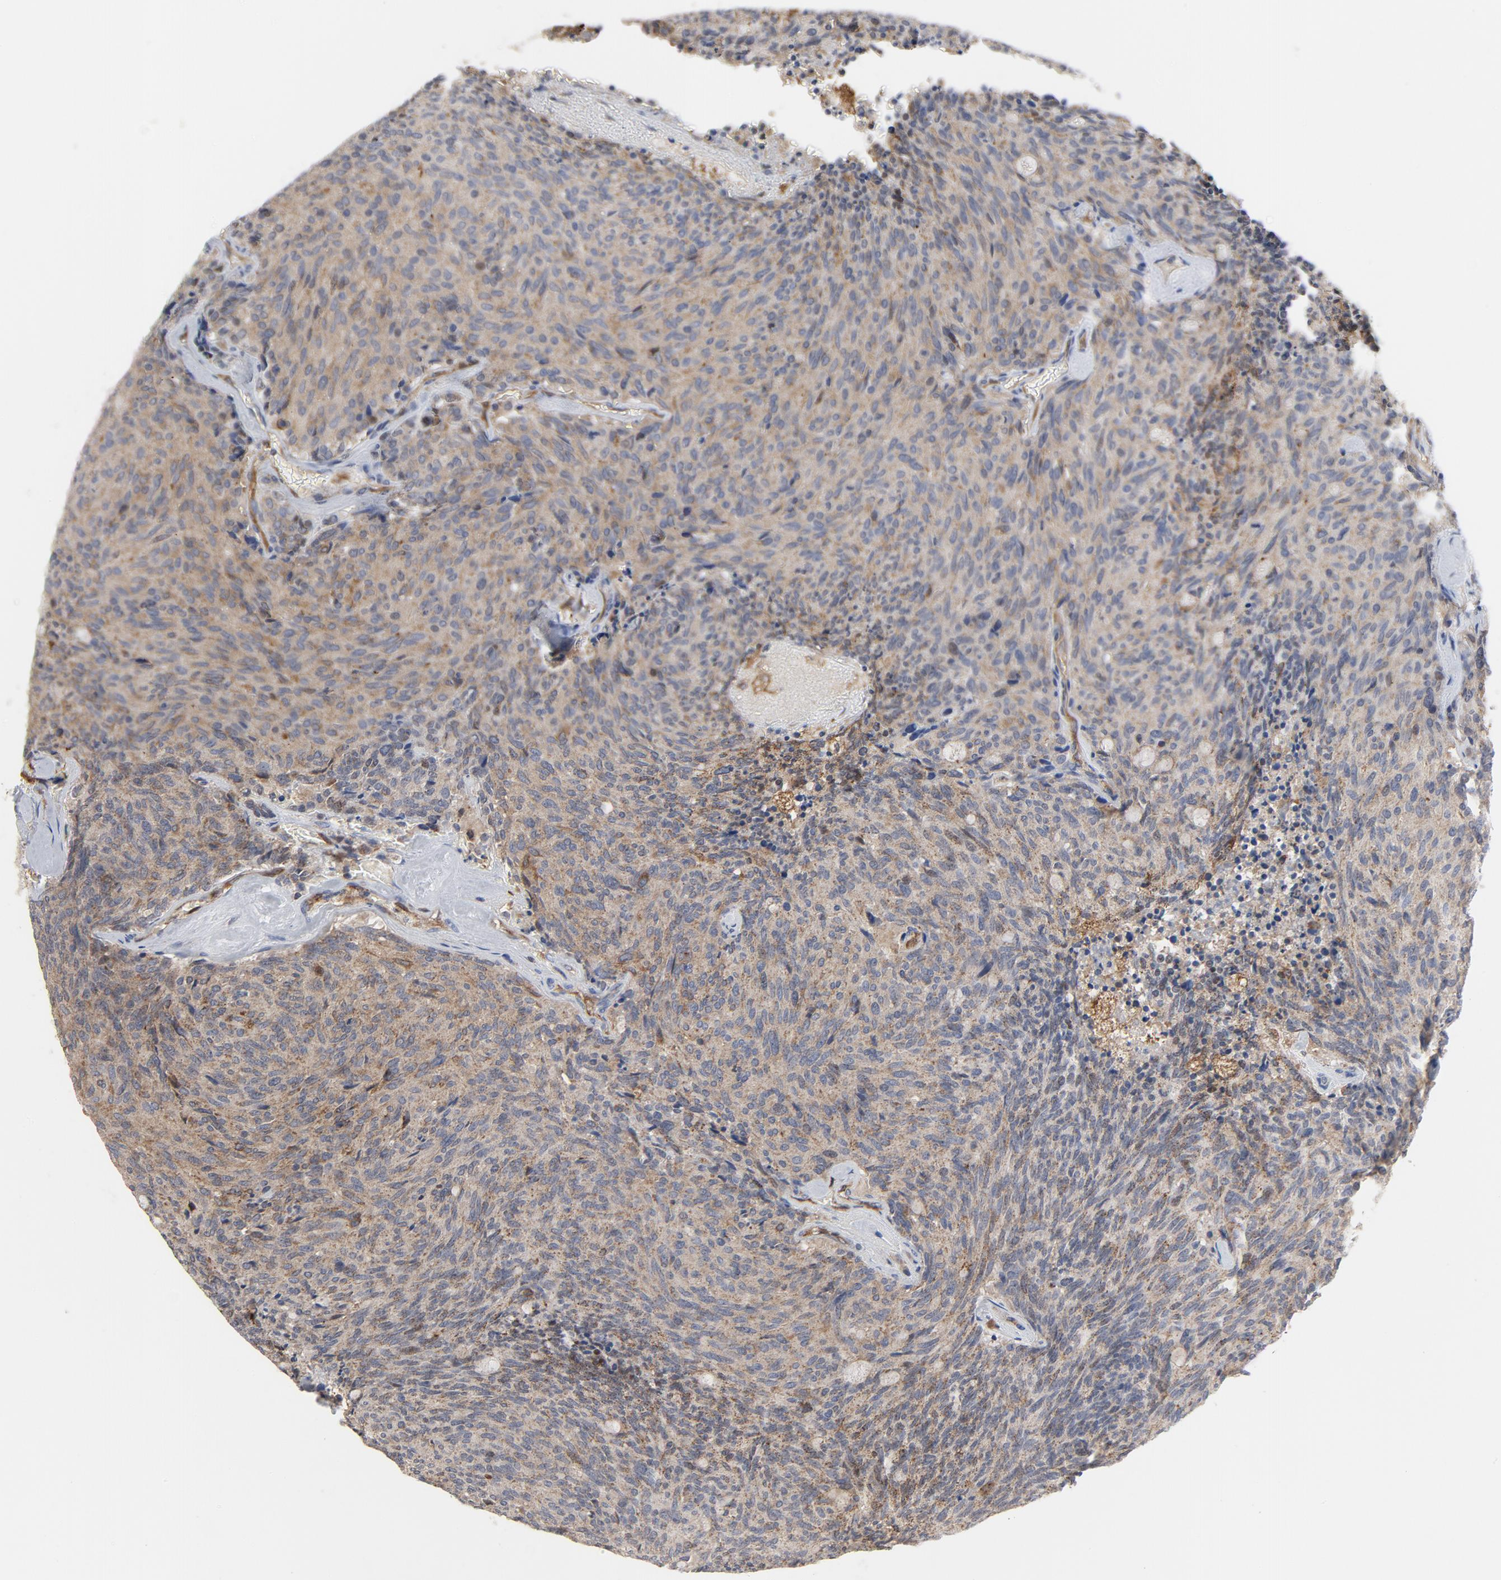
{"staining": {"intensity": "moderate", "quantity": ">75%", "location": "cytoplasmic/membranous"}, "tissue": "carcinoid", "cell_type": "Tumor cells", "image_type": "cancer", "snomed": [{"axis": "morphology", "description": "Carcinoid, malignant, NOS"}, {"axis": "topography", "description": "Pancreas"}], "caption": "A histopathology image showing moderate cytoplasmic/membranous positivity in approximately >75% of tumor cells in carcinoid, as visualized by brown immunohistochemical staining.", "gene": "RAPGEF4", "patient": {"sex": "female", "age": 54}}